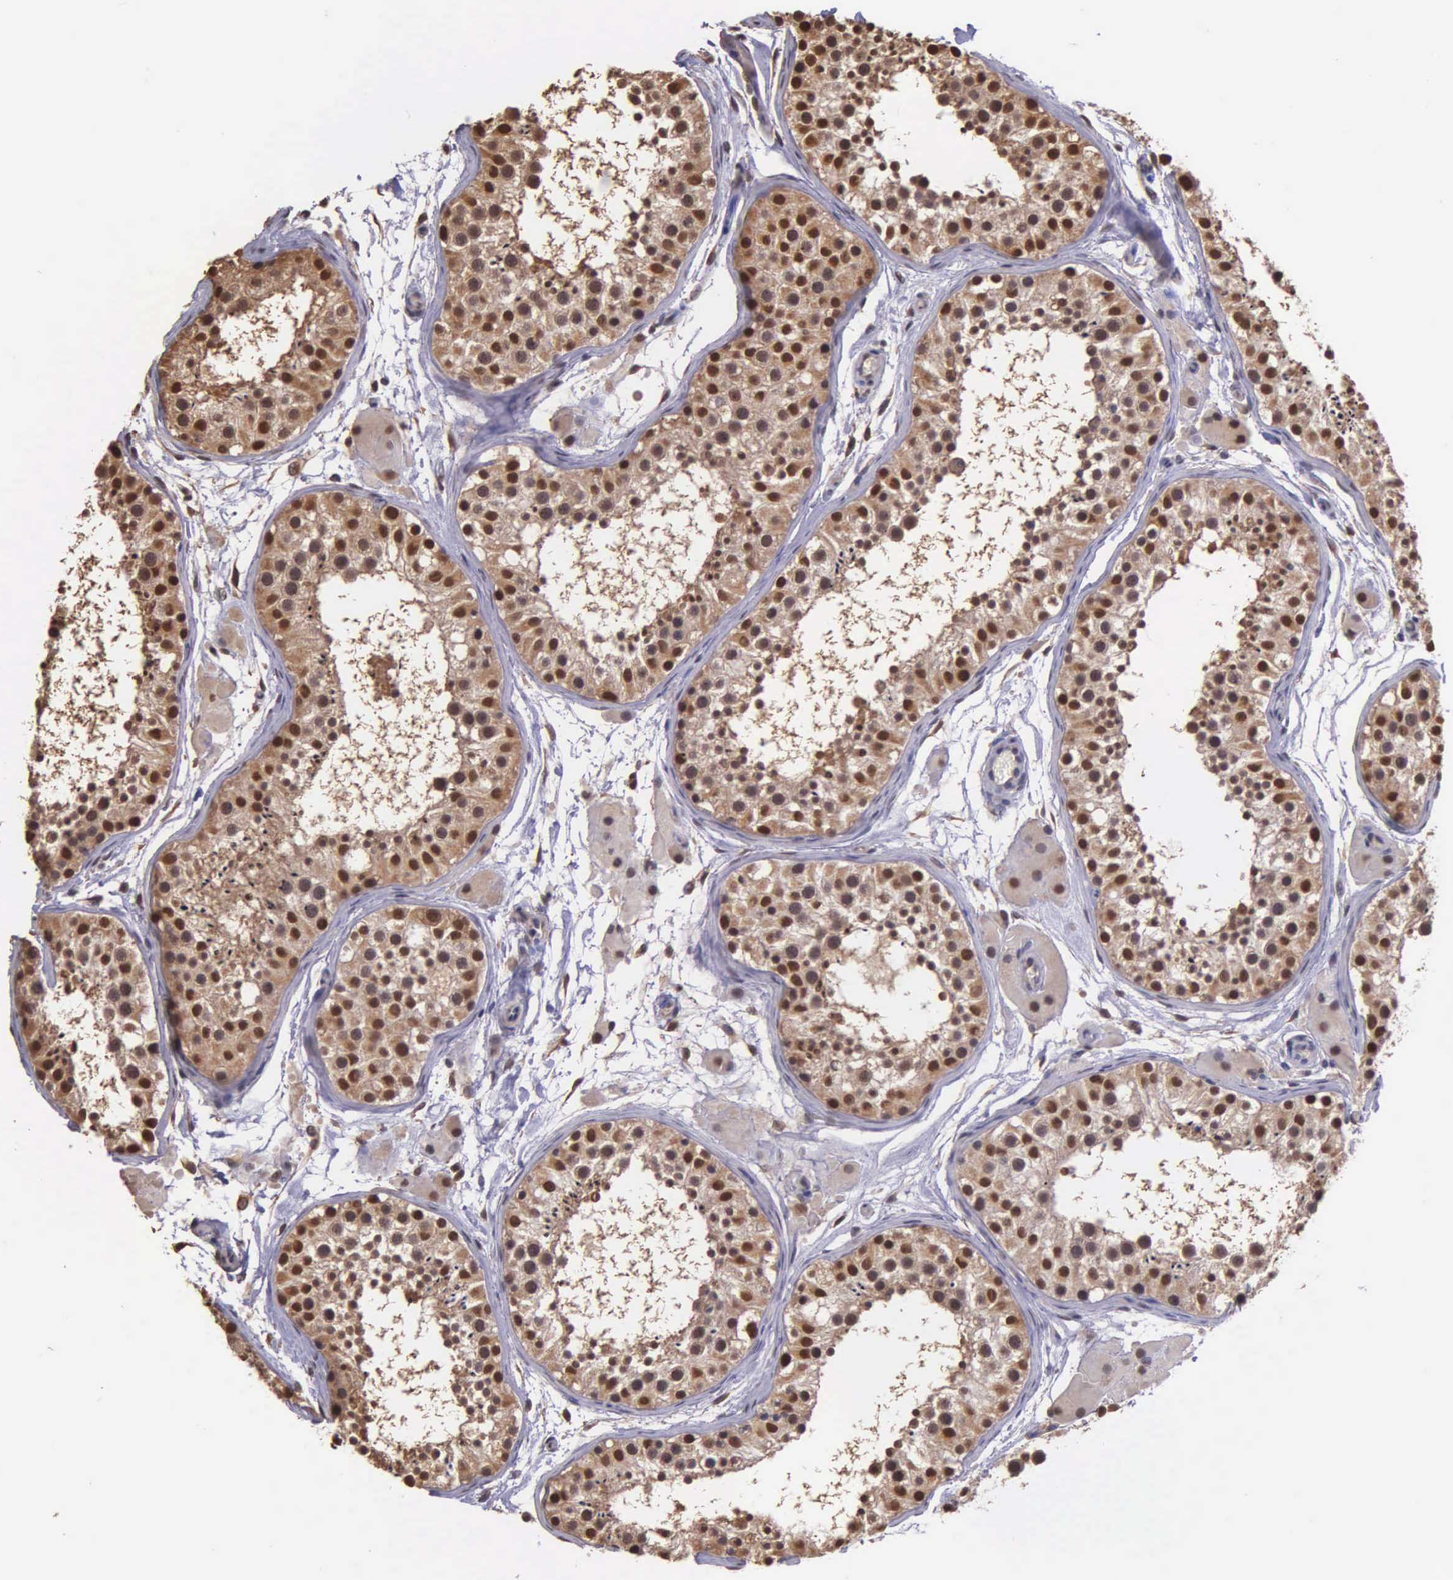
{"staining": {"intensity": "strong", "quantity": ">75%", "location": "cytoplasmic/membranous,nuclear"}, "tissue": "testis", "cell_type": "Cells in seminiferous ducts", "image_type": "normal", "snomed": [{"axis": "morphology", "description": "Normal tissue, NOS"}, {"axis": "topography", "description": "Testis"}], "caption": "Strong cytoplasmic/membranous,nuclear expression for a protein is present in approximately >75% of cells in seminiferous ducts of normal testis using immunohistochemistry (IHC).", "gene": "PSMC1", "patient": {"sex": "male", "age": 29}}